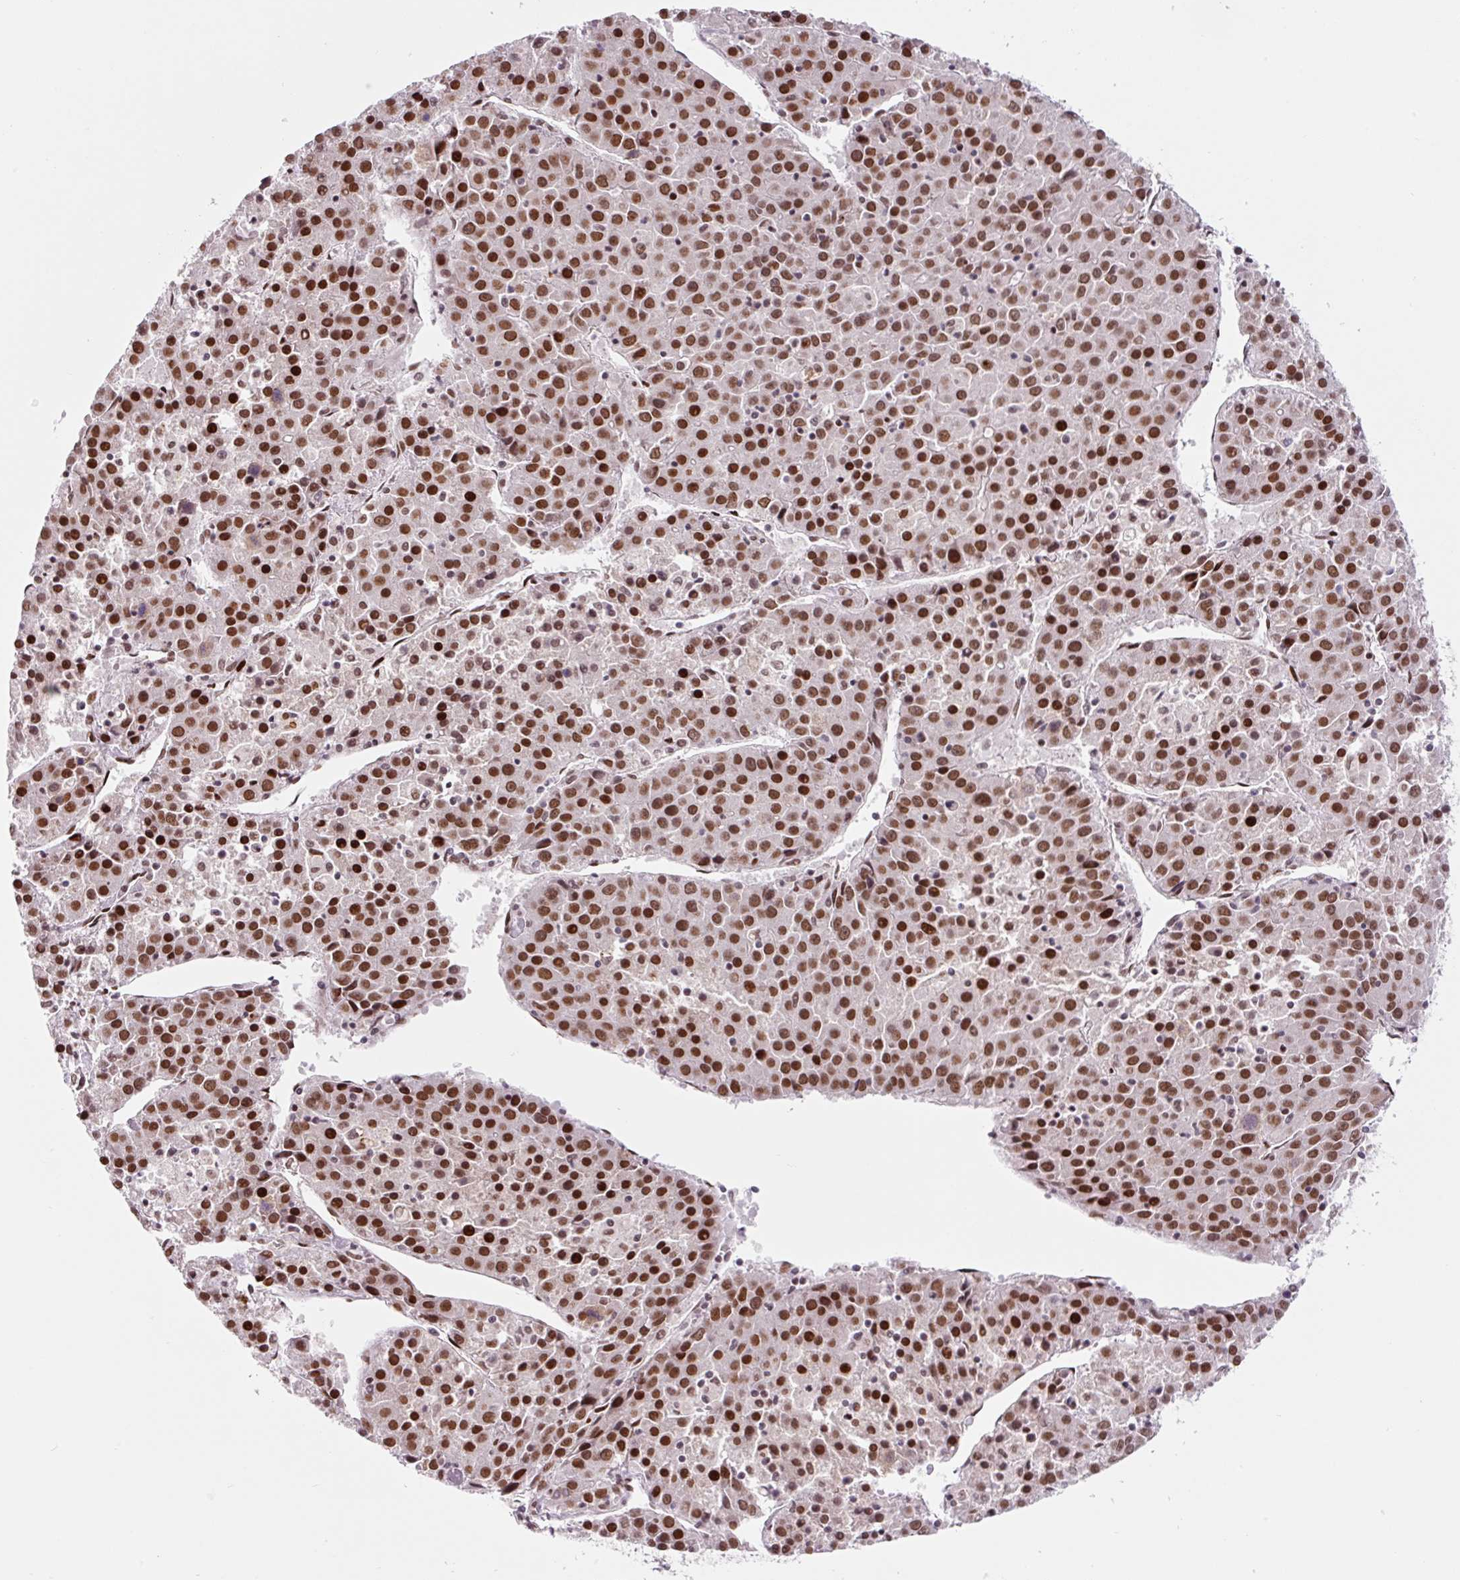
{"staining": {"intensity": "strong", "quantity": ">75%", "location": "nuclear"}, "tissue": "liver cancer", "cell_type": "Tumor cells", "image_type": "cancer", "snomed": [{"axis": "morphology", "description": "Carcinoma, Hepatocellular, NOS"}, {"axis": "topography", "description": "Liver"}], "caption": "Human liver hepatocellular carcinoma stained for a protein (brown) reveals strong nuclear positive staining in about >75% of tumor cells.", "gene": "CCNL2", "patient": {"sex": "female", "age": 53}}